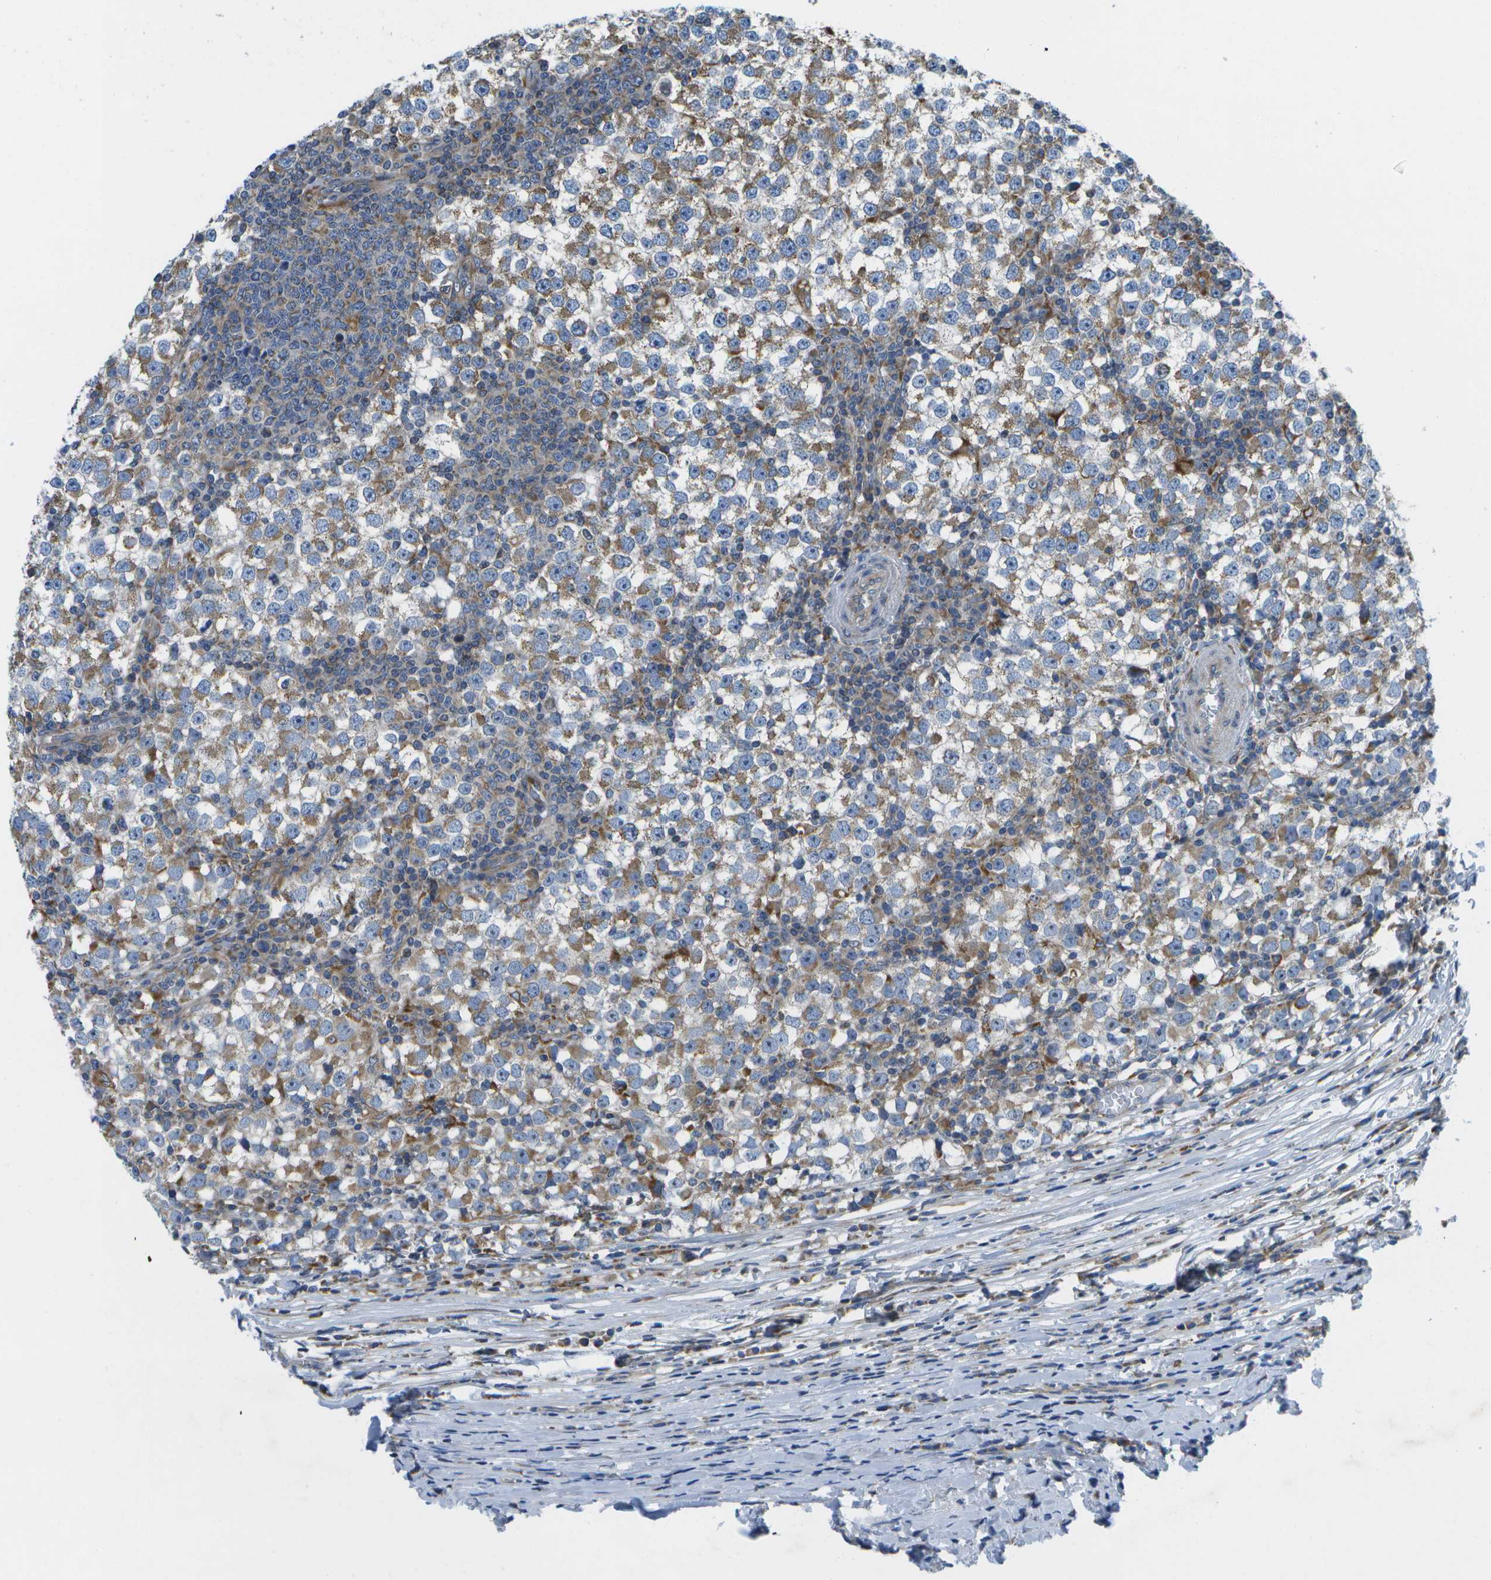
{"staining": {"intensity": "moderate", "quantity": ">75%", "location": "cytoplasmic/membranous"}, "tissue": "testis cancer", "cell_type": "Tumor cells", "image_type": "cancer", "snomed": [{"axis": "morphology", "description": "Seminoma, NOS"}, {"axis": "topography", "description": "Testis"}], "caption": "IHC histopathology image of testis seminoma stained for a protein (brown), which reveals medium levels of moderate cytoplasmic/membranous staining in about >75% of tumor cells.", "gene": "GDF5", "patient": {"sex": "male", "age": 65}}